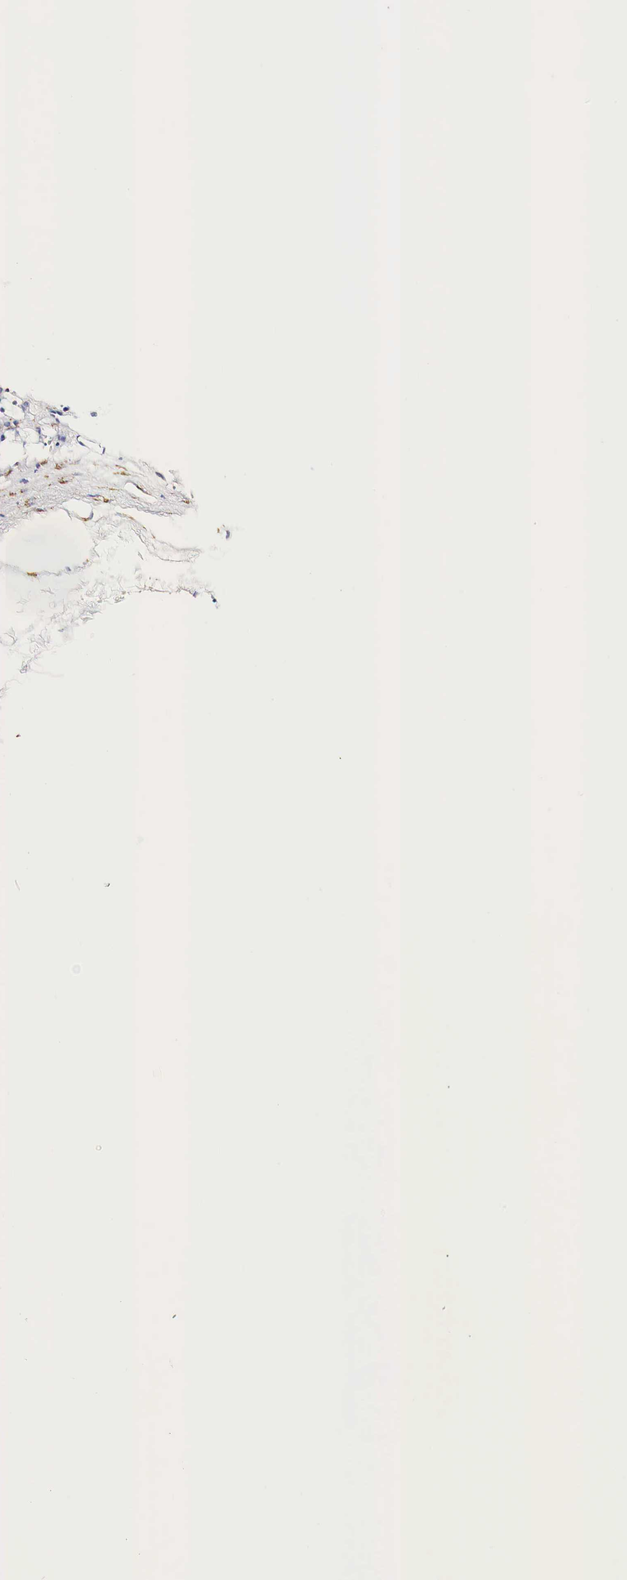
{"staining": {"intensity": "negative", "quantity": "none", "location": "none"}, "tissue": "renal cancer", "cell_type": "Tumor cells", "image_type": "cancer", "snomed": [{"axis": "morphology", "description": "Adenocarcinoma, NOS"}, {"axis": "topography", "description": "Kidney"}], "caption": "Tumor cells show no significant protein expression in renal cancer. (DAB IHC, high magnification).", "gene": "CKAP4", "patient": {"sex": "female", "age": 83}}